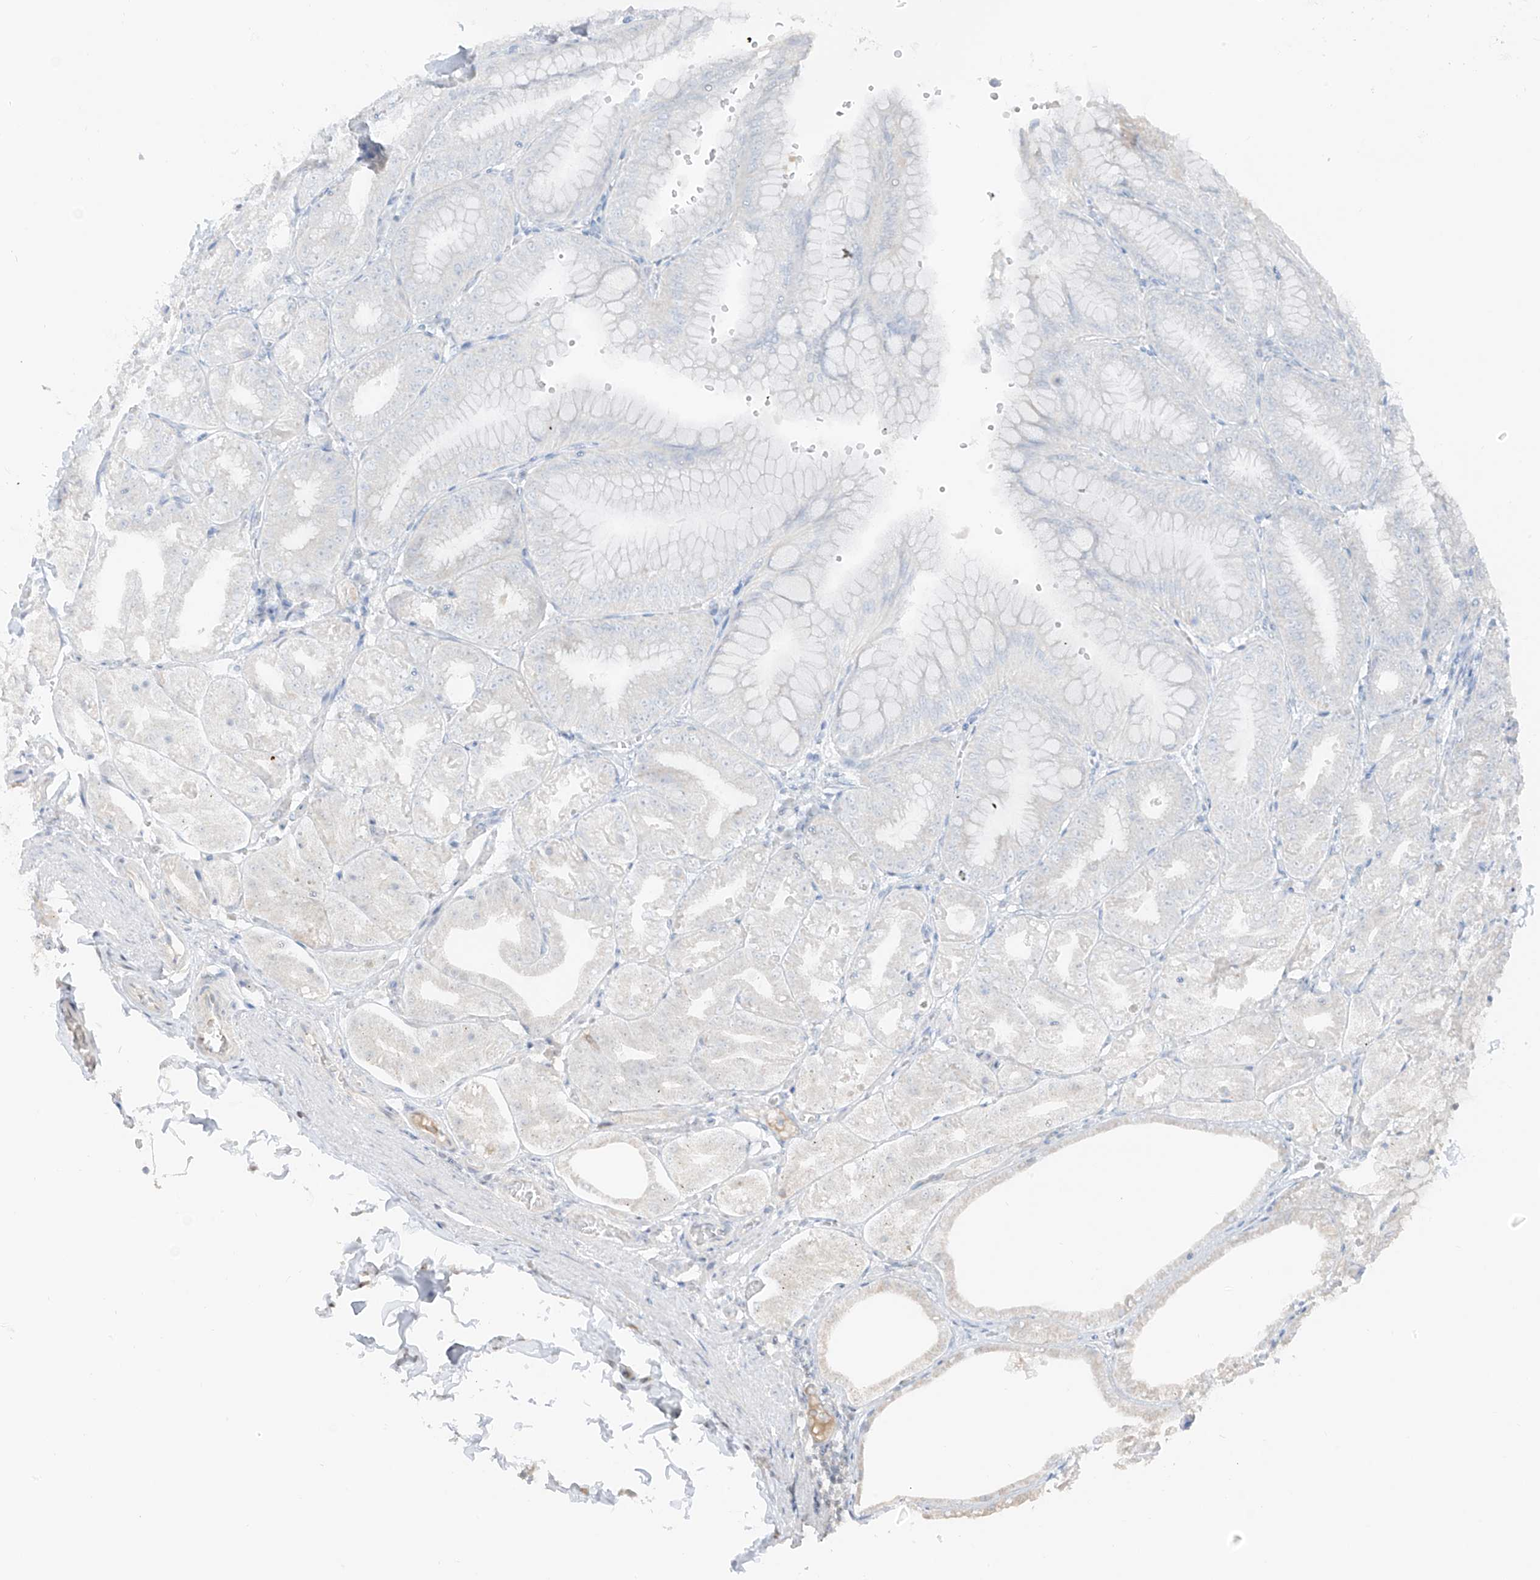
{"staining": {"intensity": "weak", "quantity": "<25%", "location": "nuclear"}, "tissue": "stomach", "cell_type": "Glandular cells", "image_type": "normal", "snomed": [{"axis": "morphology", "description": "Normal tissue, NOS"}, {"axis": "topography", "description": "Stomach, lower"}], "caption": "DAB immunohistochemical staining of benign stomach exhibits no significant staining in glandular cells.", "gene": "COLGALT2", "patient": {"sex": "male", "age": 71}}